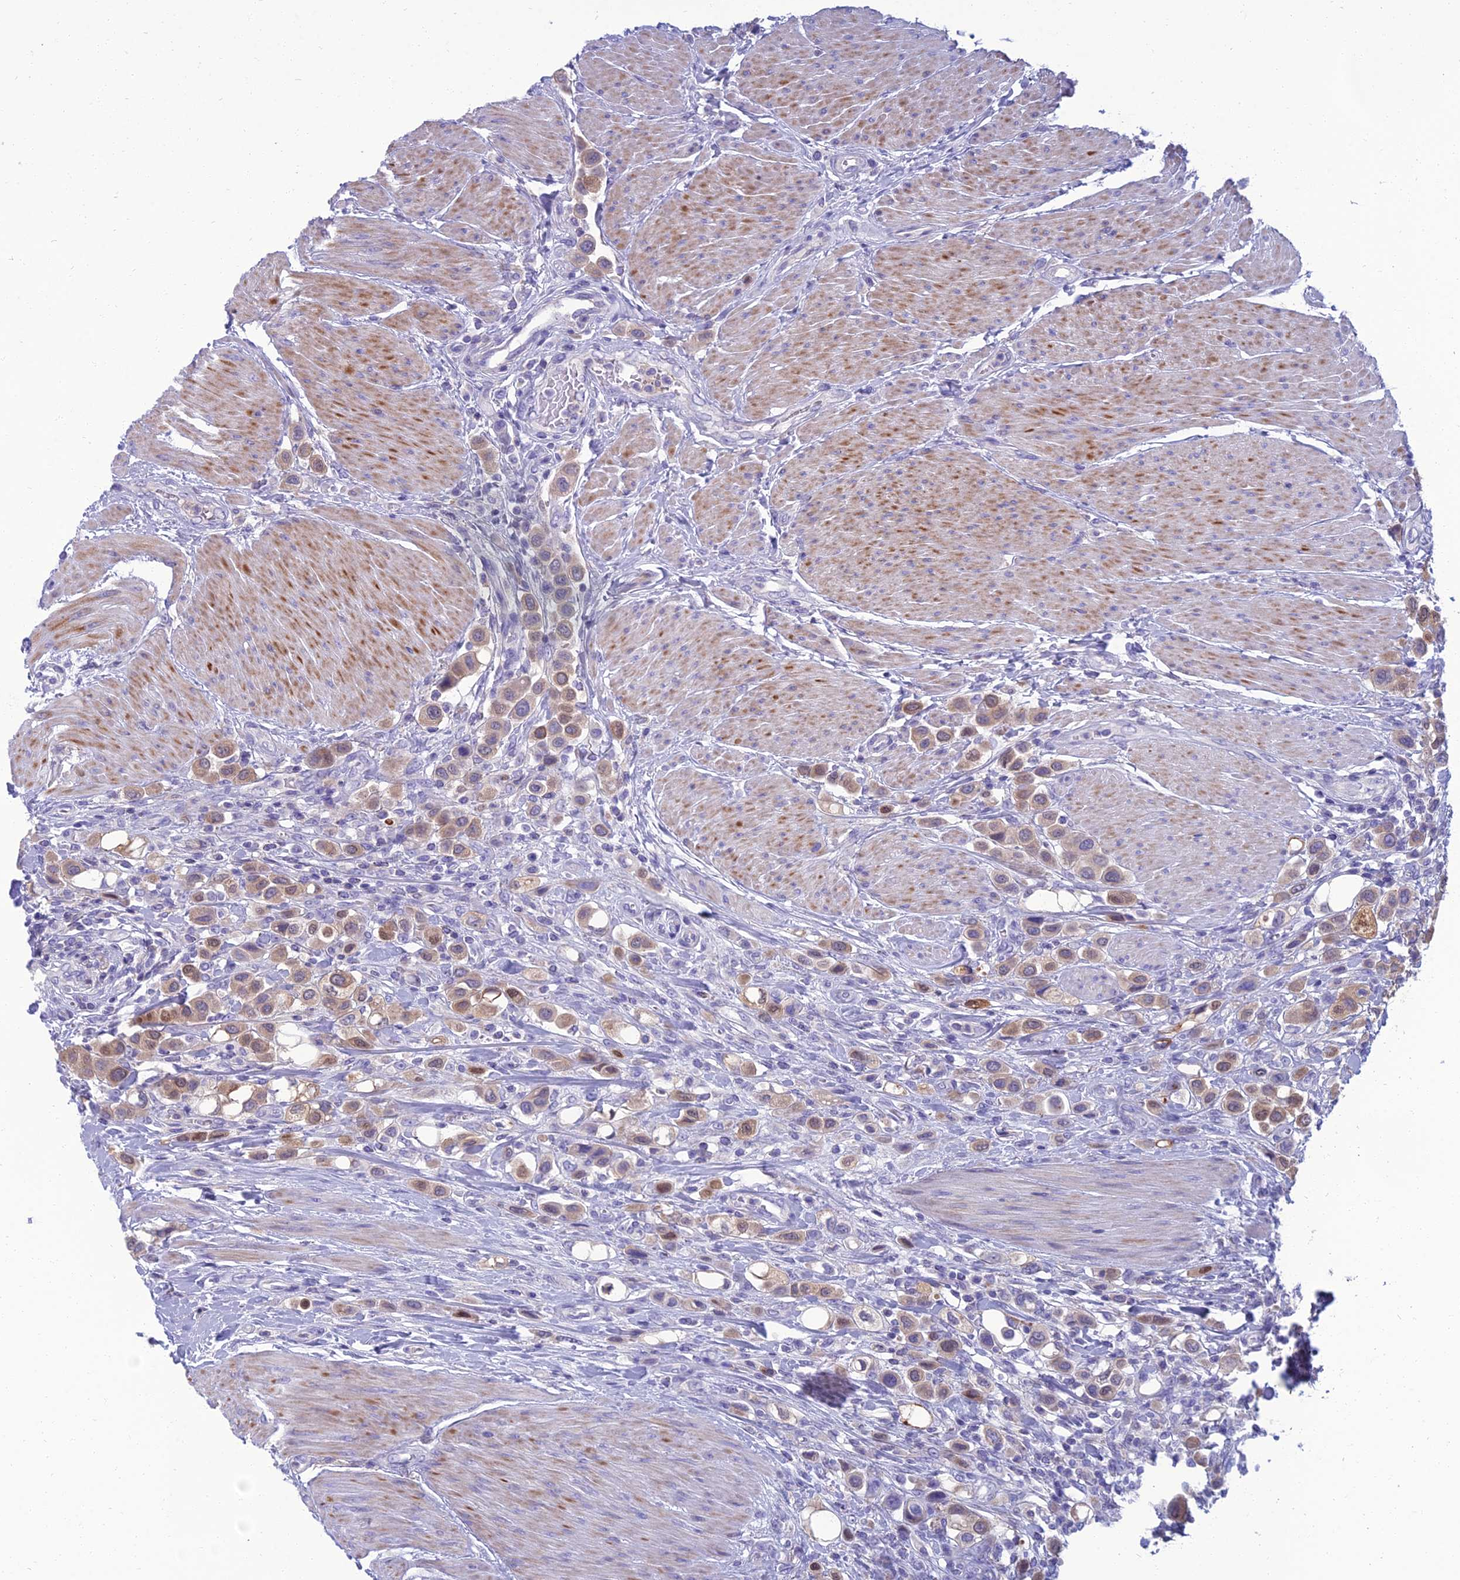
{"staining": {"intensity": "moderate", "quantity": ">75%", "location": "cytoplasmic/membranous"}, "tissue": "urothelial cancer", "cell_type": "Tumor cells", "image_type": "cancer", "snomed": [{"axis": "morphology", "description": "Urothelial carcinoma, High grade"}, {"axis": "topography", "description": "Urinary bladder"}], "caption": "A brown stain labels moderate cytoplasmic/membranous positivity of a protein in human urothelial cancer tumor cells. Immunohistochemistry stains the protein in brown and the nuclei are stained blue.", "gene": "SPTLC3", "patient": {"sex": "male", "age": 50}}